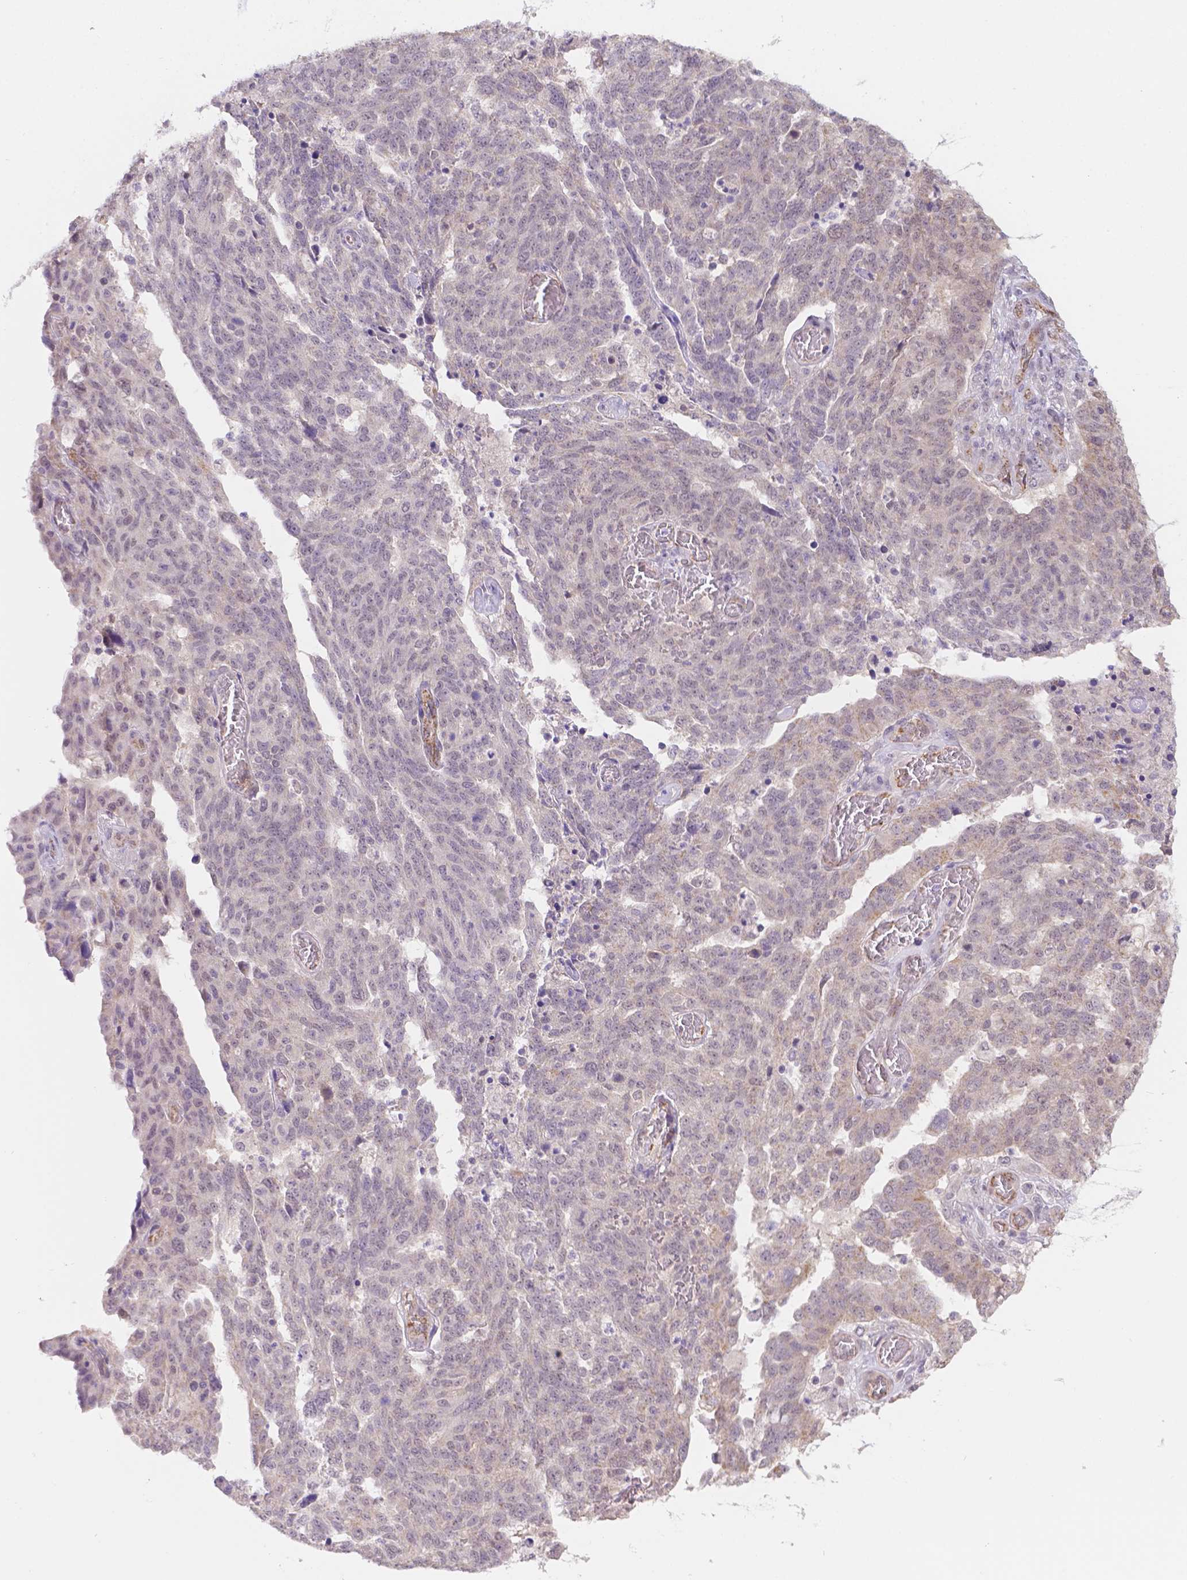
{"staining": {"intensity": "negative", "quantity": "none", "location": "none"}, "tissue": "ovarian cancer", "cell_type": "Tumor cells", "image_type": "cancer", "snomed": [{"axis": "morphology", "description": "Cystadenocarcinoma, serous, NOS"}, {"axis": "topography", "description": "Ovary"}], "caption": "Tumor cells are negative for brown protein staining in serous cystadenocarcinoma (ovarian).", "gene": "NXPE2", "patient": {"sex": "female", "age": 67}}